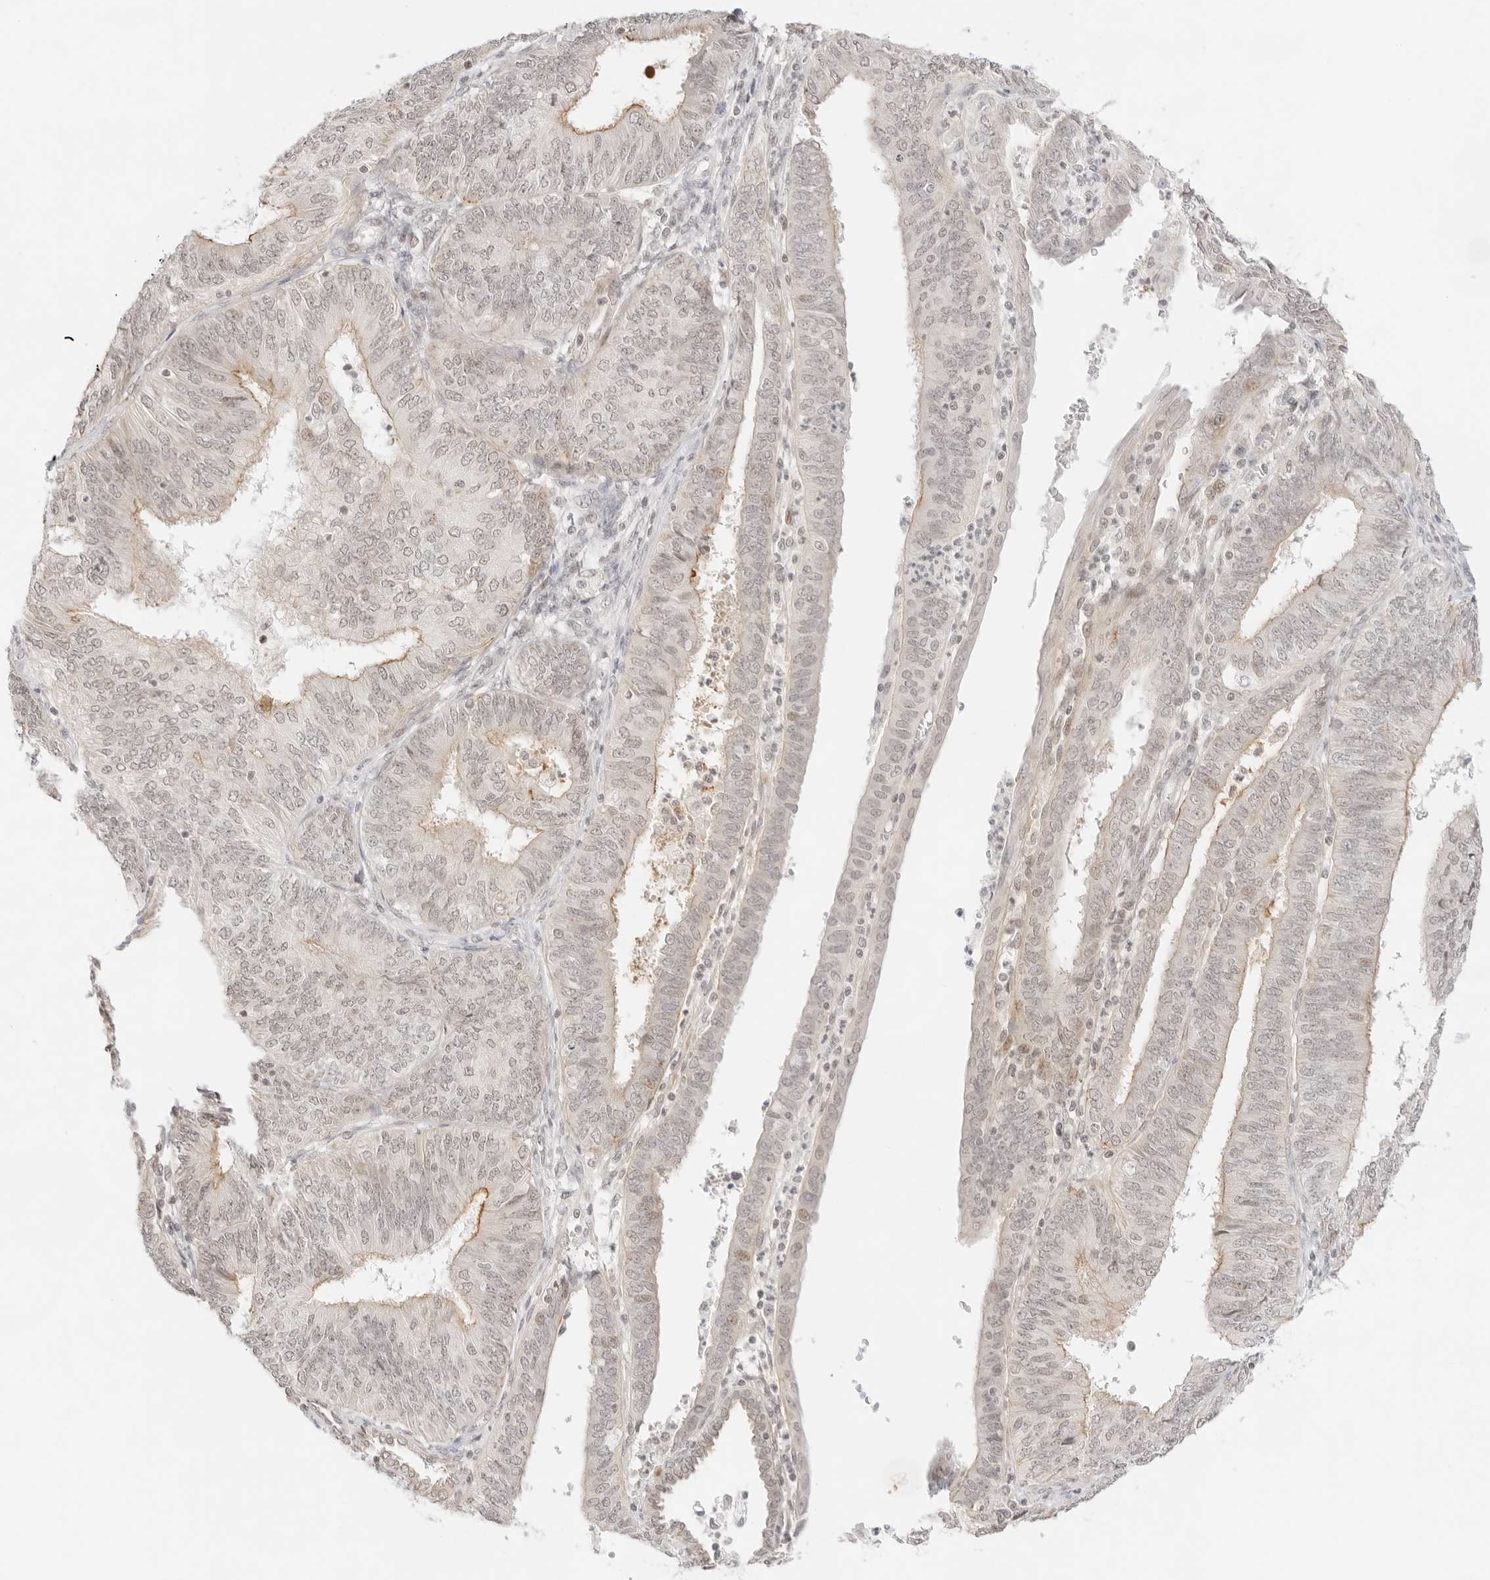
{"staining": {"intensity": "weak", "quantity": "<25%", "location": "cytoplasmic/membranous,nuclear"}, "tissue": "endometrial cancer", "cell_type": "Tumor cells", "image_type": "cancer", "snomed": [{"axis": "morphology", "description": "Adenocarcinoma, NOS"}, {"axis": "topography", "description": "Endometrium"}], "caption": "Immunohistochemical staining of human endometrial cancer (adenocarcinoma) demonstrates no significant positivity in tumor cells.", "gene": "GNAS", "patient": {"sex": "female", "age": 58}}